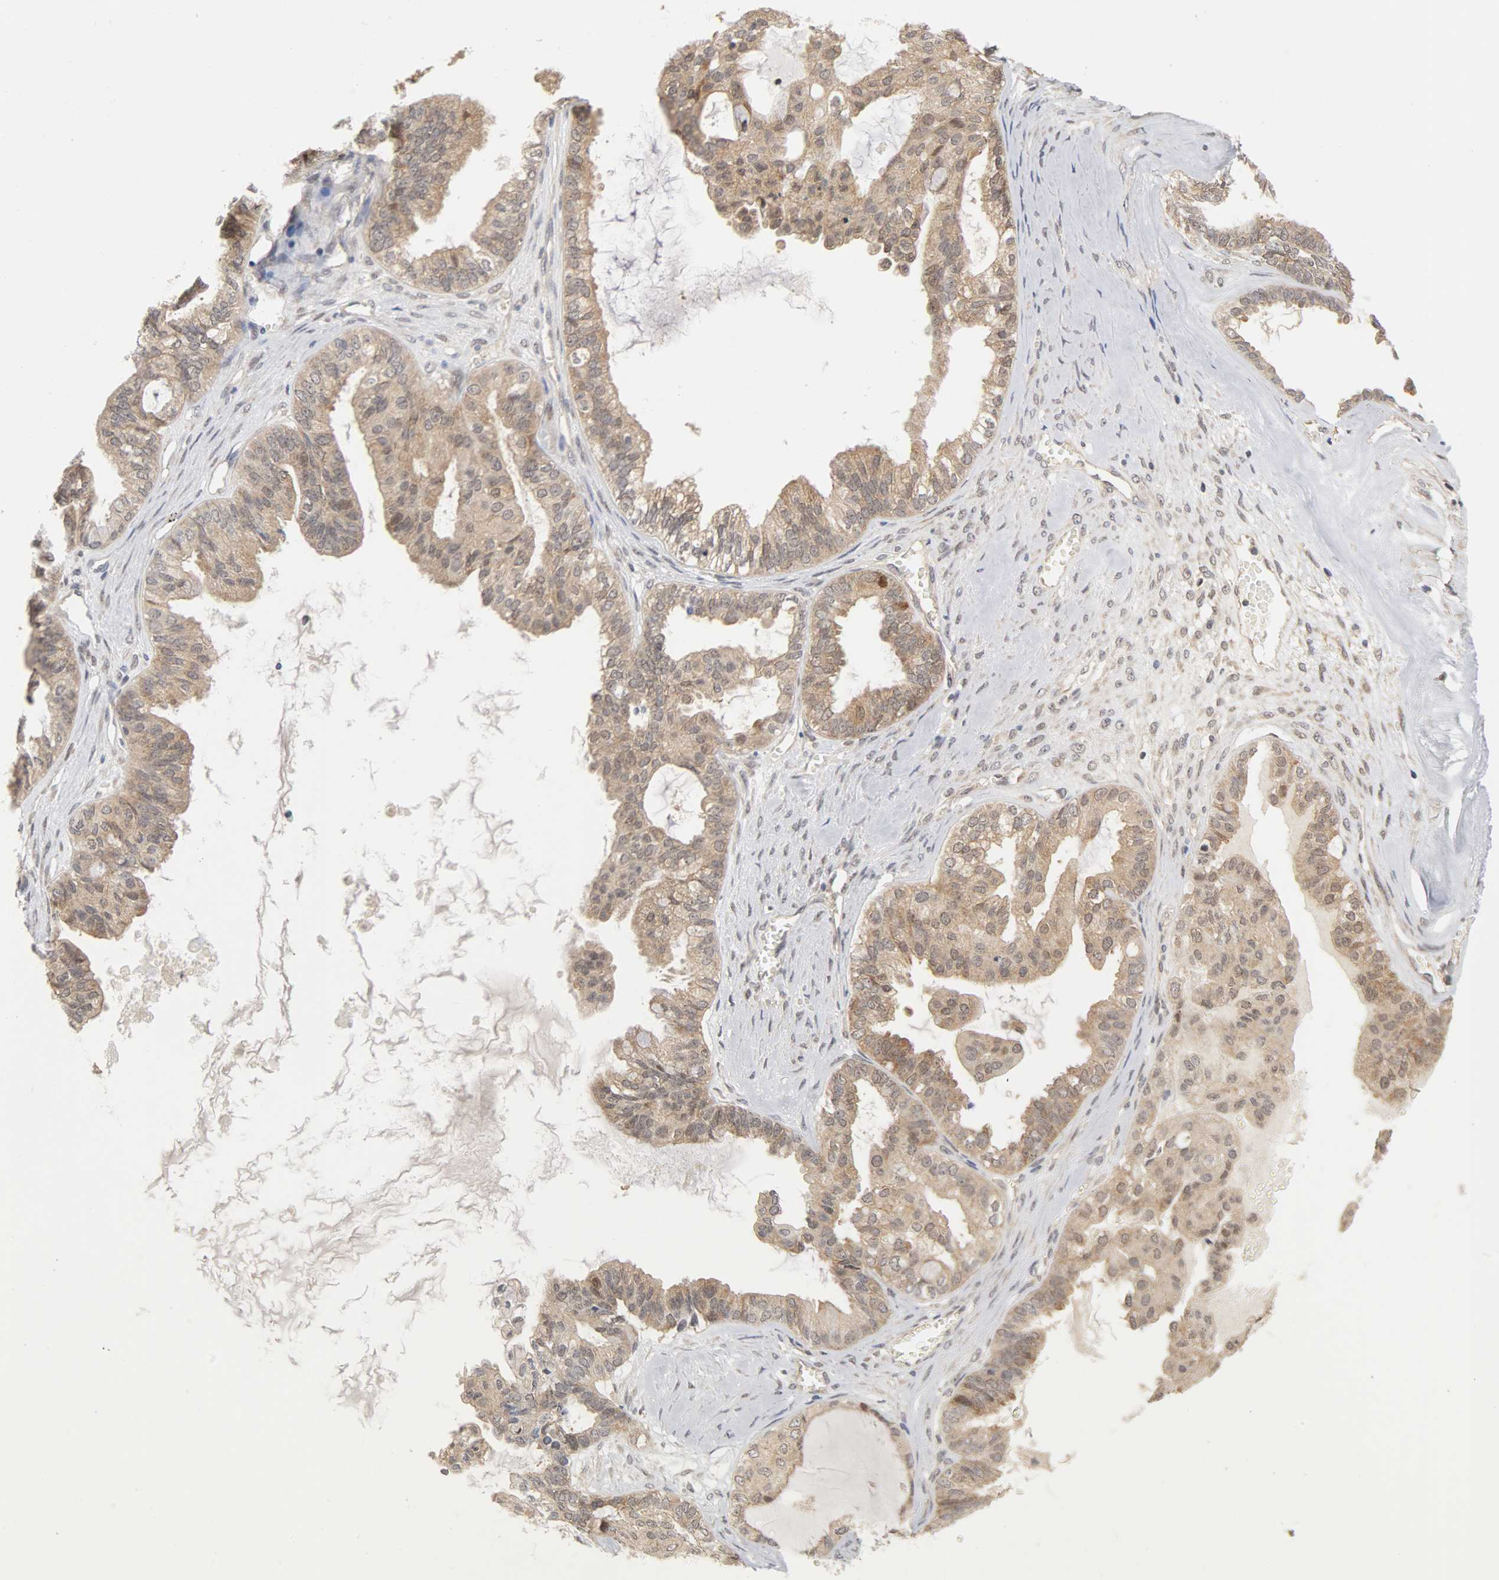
{"staining": {"intensity": "moderate", "quantity": "25%-75%", "location": "cytoplasmic/membranous,nuclear"}, "tissue": "ovarian cancer", "cell_type": "Tumor cells", "image_type": "cancer", "snomed": [{"axis": "morphology", "description": "Carcinoma, NOS"}, {"axis": "morphology", "description": "Carcinoma, endometroid"}, {"axis": "topography", "description": "Ovary"}], "caption": "An IHC micrograph of tumor tissue is shown. Protein staining in brown labels moderate cytoplasmic/membranous and nuclear positivity in endometroid carcinoma (ovarian) within tumor cells. The protein is shown in brown color, while the nuclei are stained blue.", "gene": "UBE2M", "patient": {"sex": "female", "age": 50}}